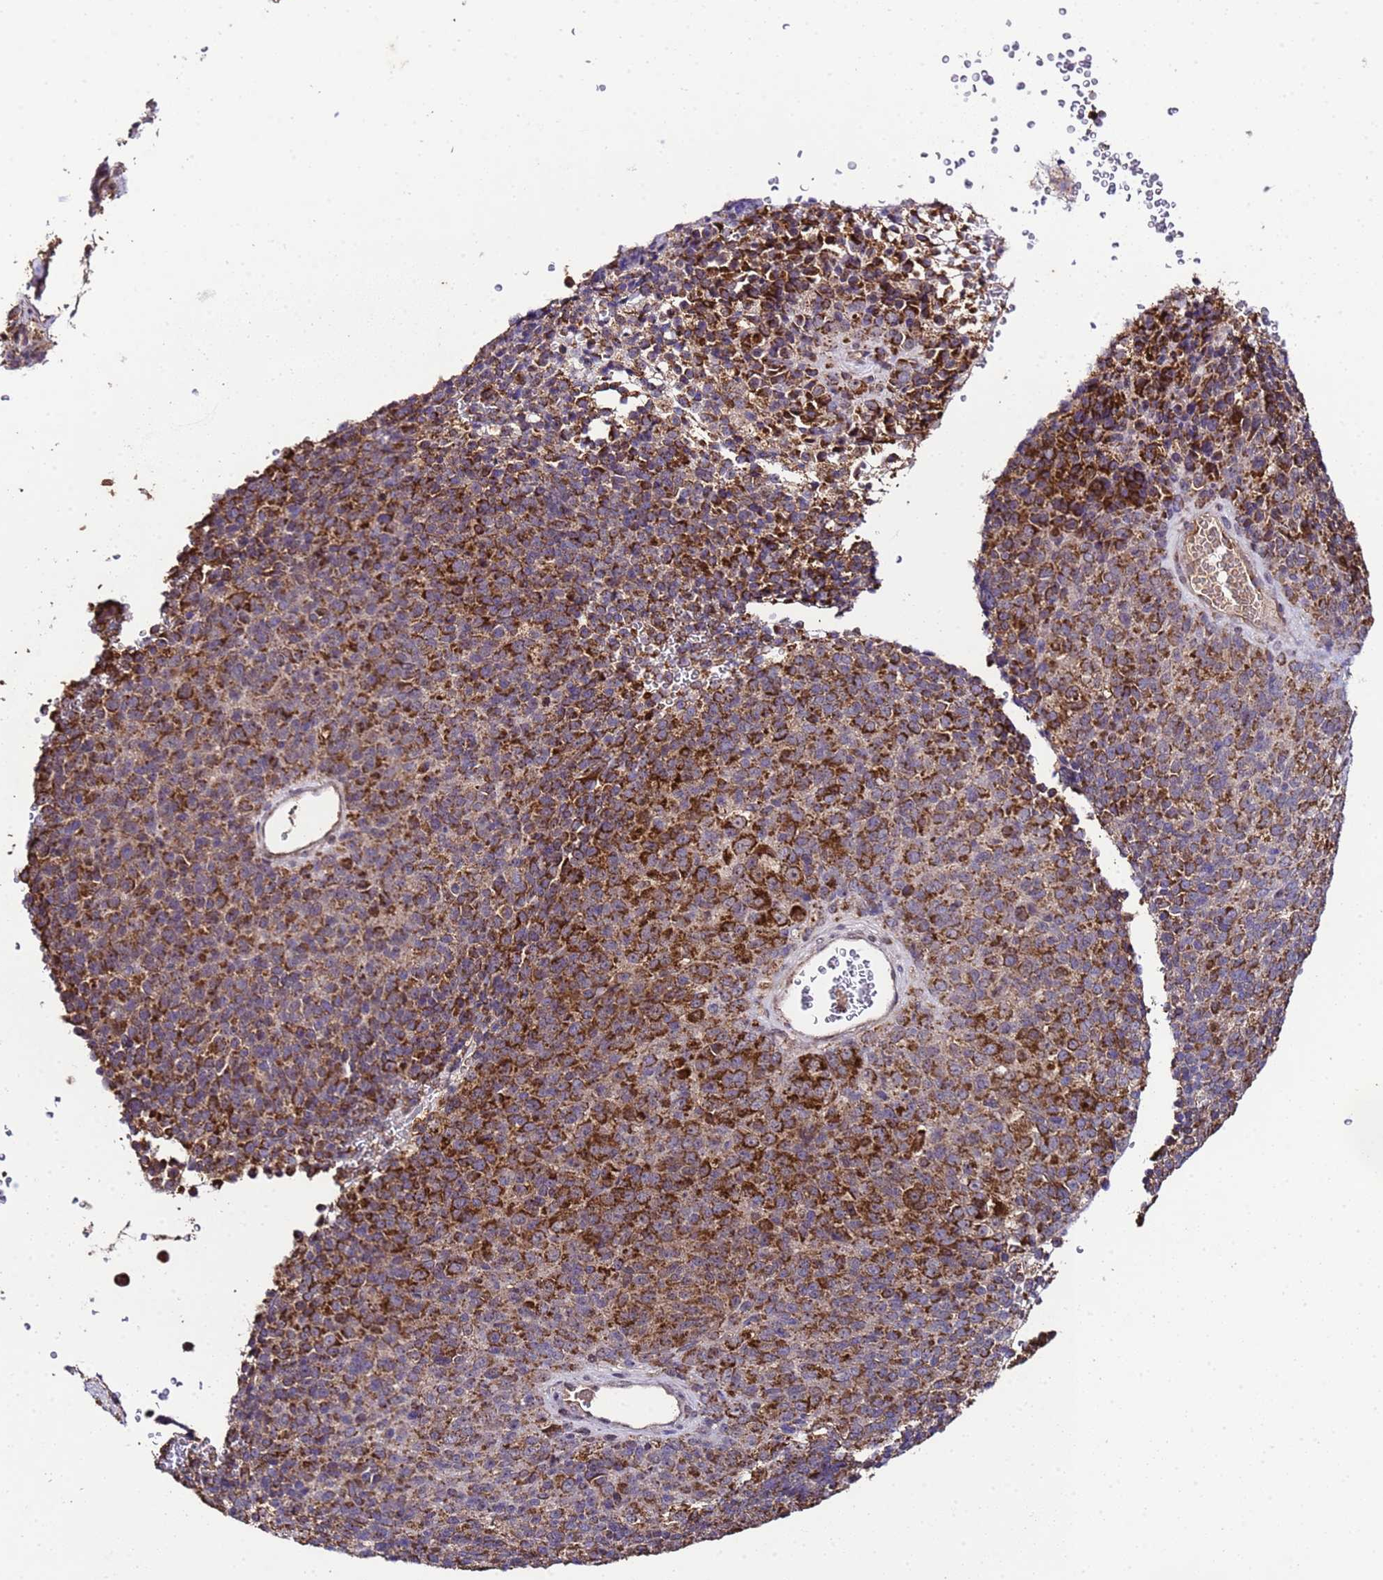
{"staining": {"intensity": "strong", "quantity": ">75%", "location": "cytoplasmic/membranous"}, "tissue": "melanoma", "cell_type": "Tumor cells", "image_type": "cancer", "snomed": [{"axis": "morphology", "description": "Malignant melanoma, Metastatic site"}, {"axis": "topography", "description": "Brain"}], "caption": "Brown immunohistochemical staining in melanoma demonstrates strong cytoplasmic/membranous positivity in about >75% of tumor cells.", "gene": "HSPBAP1", "patient": {"sex": "female", "age": 56}}